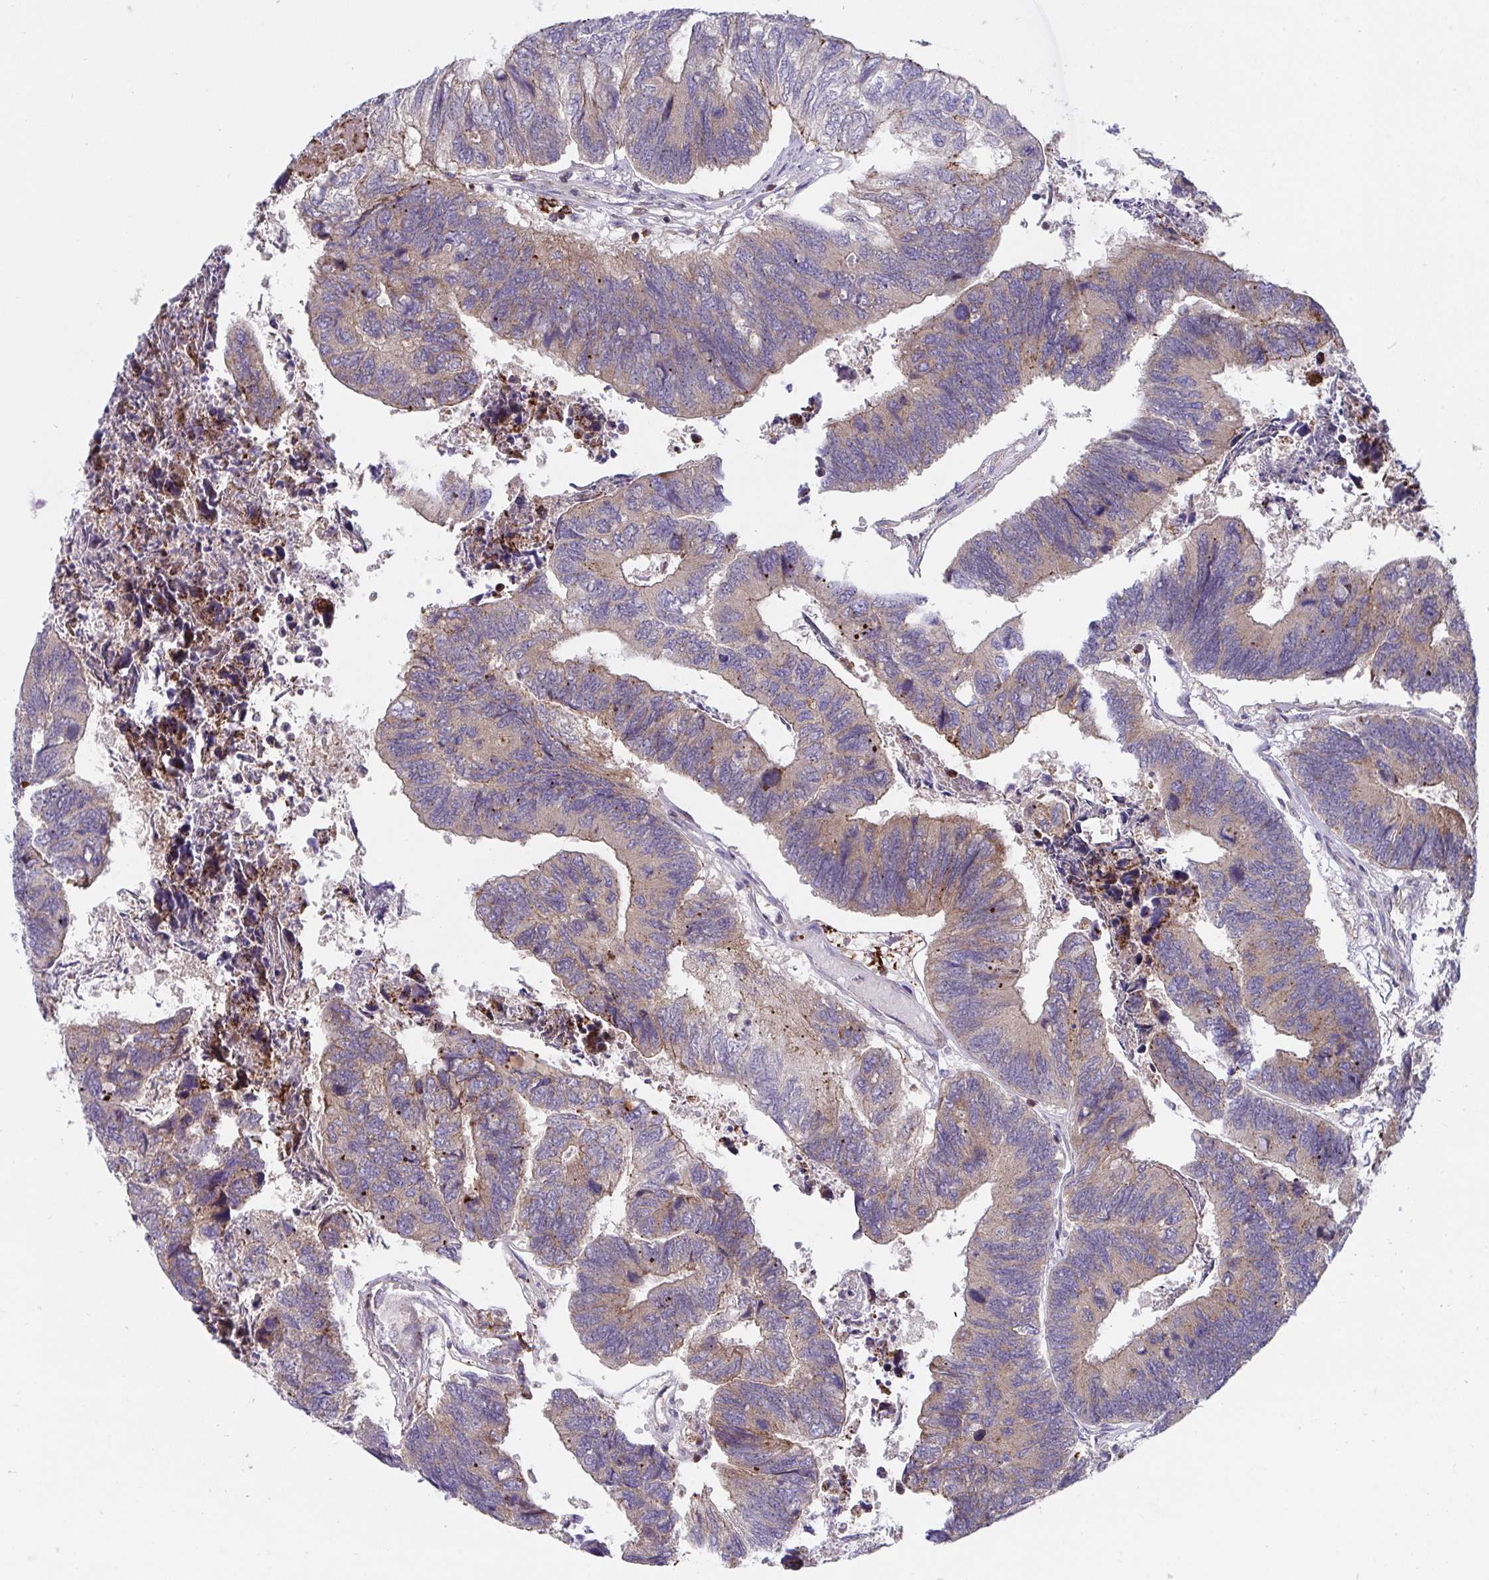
{"staining": {"intensity": "weak", "quantity": ">75%", "location": "cytoplasmic/membranous"}, "tissue": "colorectal cancer", "cell_type": "Tumor cells", "image_type": "cancer", "snomed": [{"axis": "morphology", "description": "Adenocarcinoma, NOS"}, {"axis": "topography", "description": "Colon"}], "caption": "There is low levels of weak cytoplasmic/membranous staining in tumor cells of adenocarcinoma (colorectal), as demonstrated by immunohistochemical staining (brown color).", "gene": "FRMD3", "patient": {"sex": "female", "age": 67}}